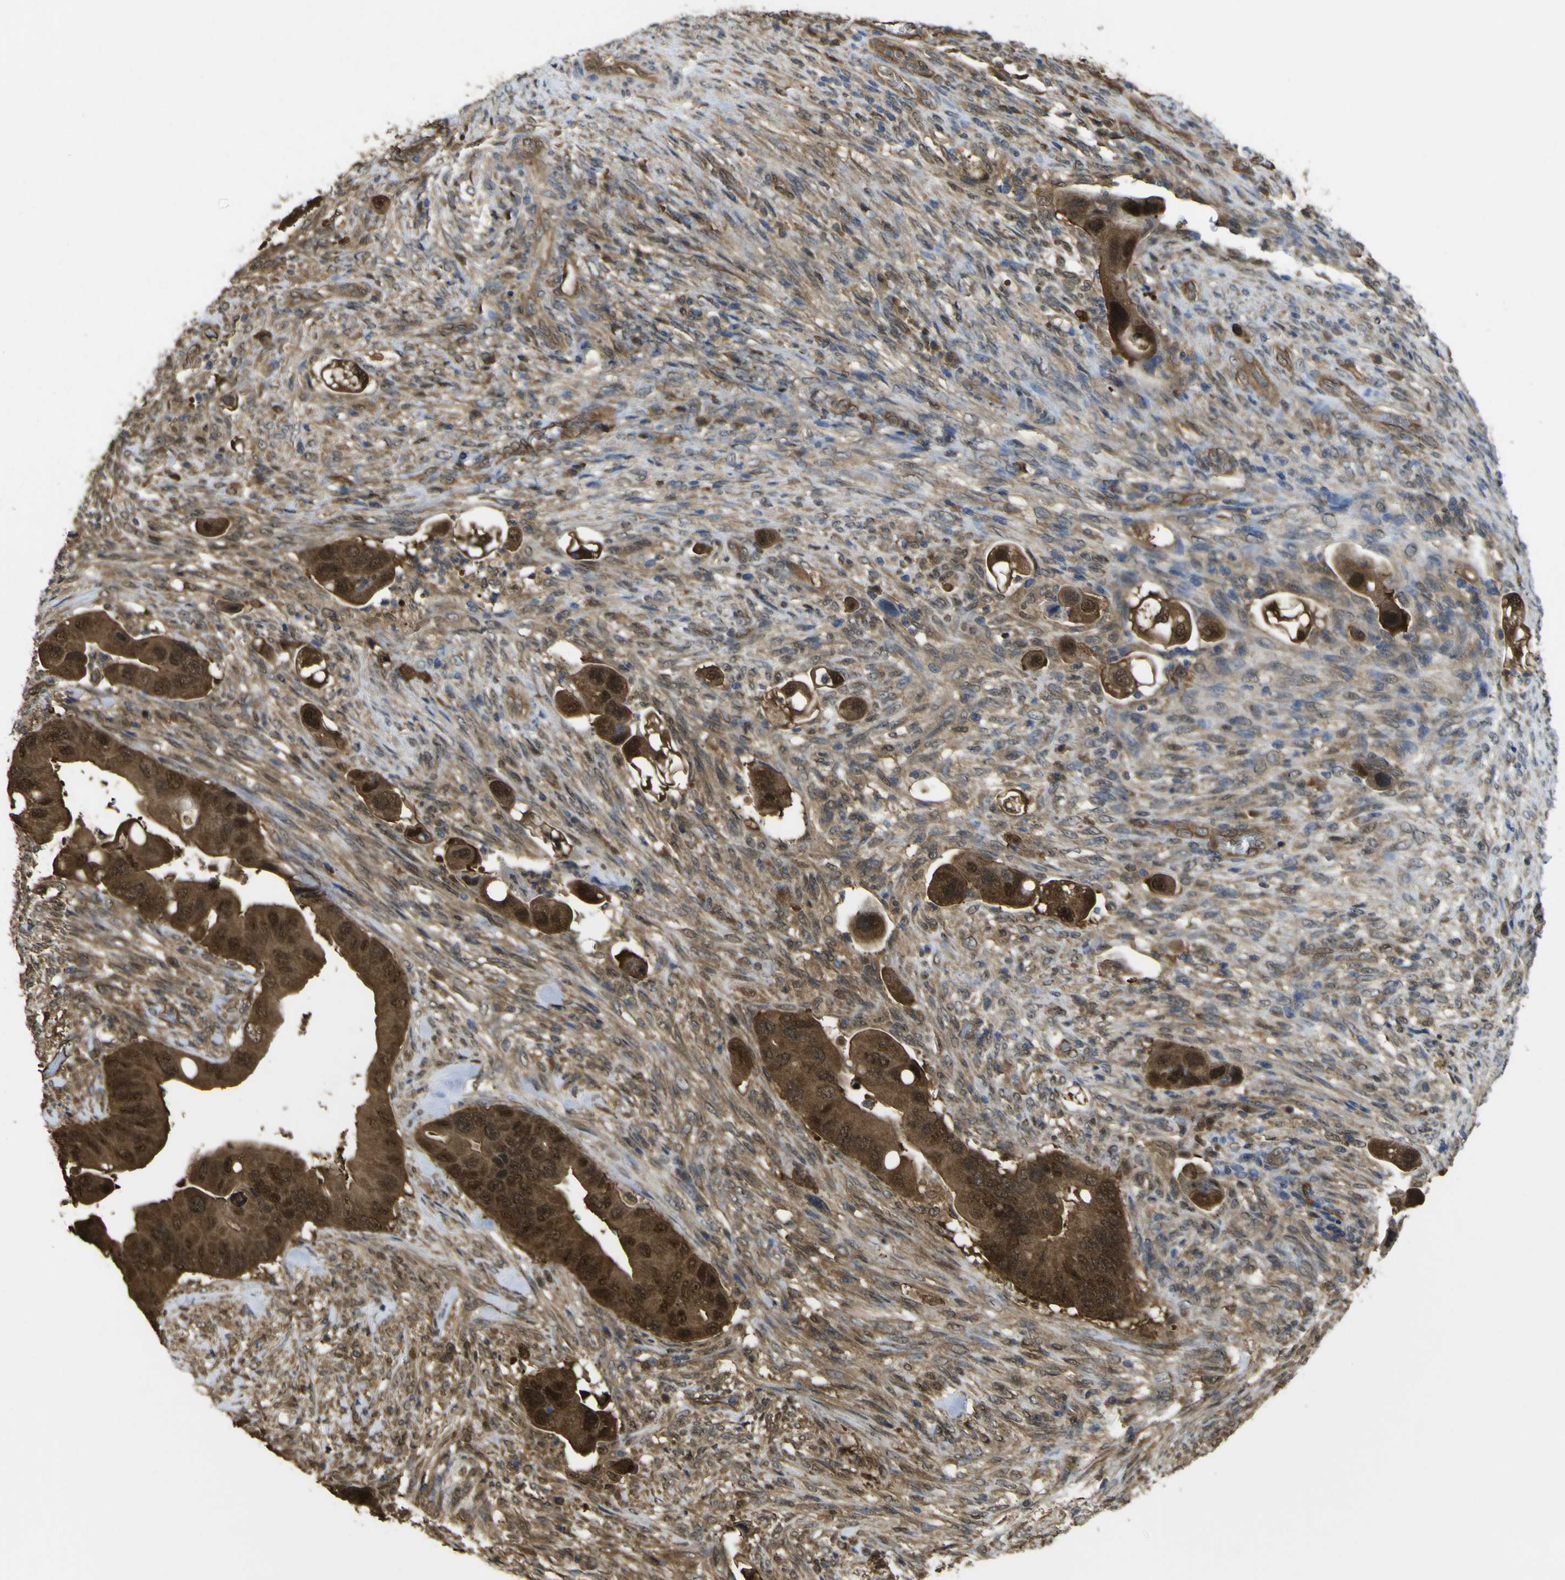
{"staining": {"intensity": "strong", "quantity": ">75%", "location": "cytoplasmic/membranous,nuclear"}, "tissue": "colorectal cancer", "cell_type": "Tumor cells", "image_type": "cancer", "snomed": [{"axis": "morphology", "description": "Adenocarcinoma, NOS"}, {"axis": "topography", "description": "Rectum"}], "caption": "Adenocarcinoma (colorectal) was stained to show a protein in brown. There is high levels of strong cytoplasmic/membranous and nuclear staining in about >75% of tumor cells.", "gene": "YWHAG", "patient": {"sex": "female", "age": 57}}